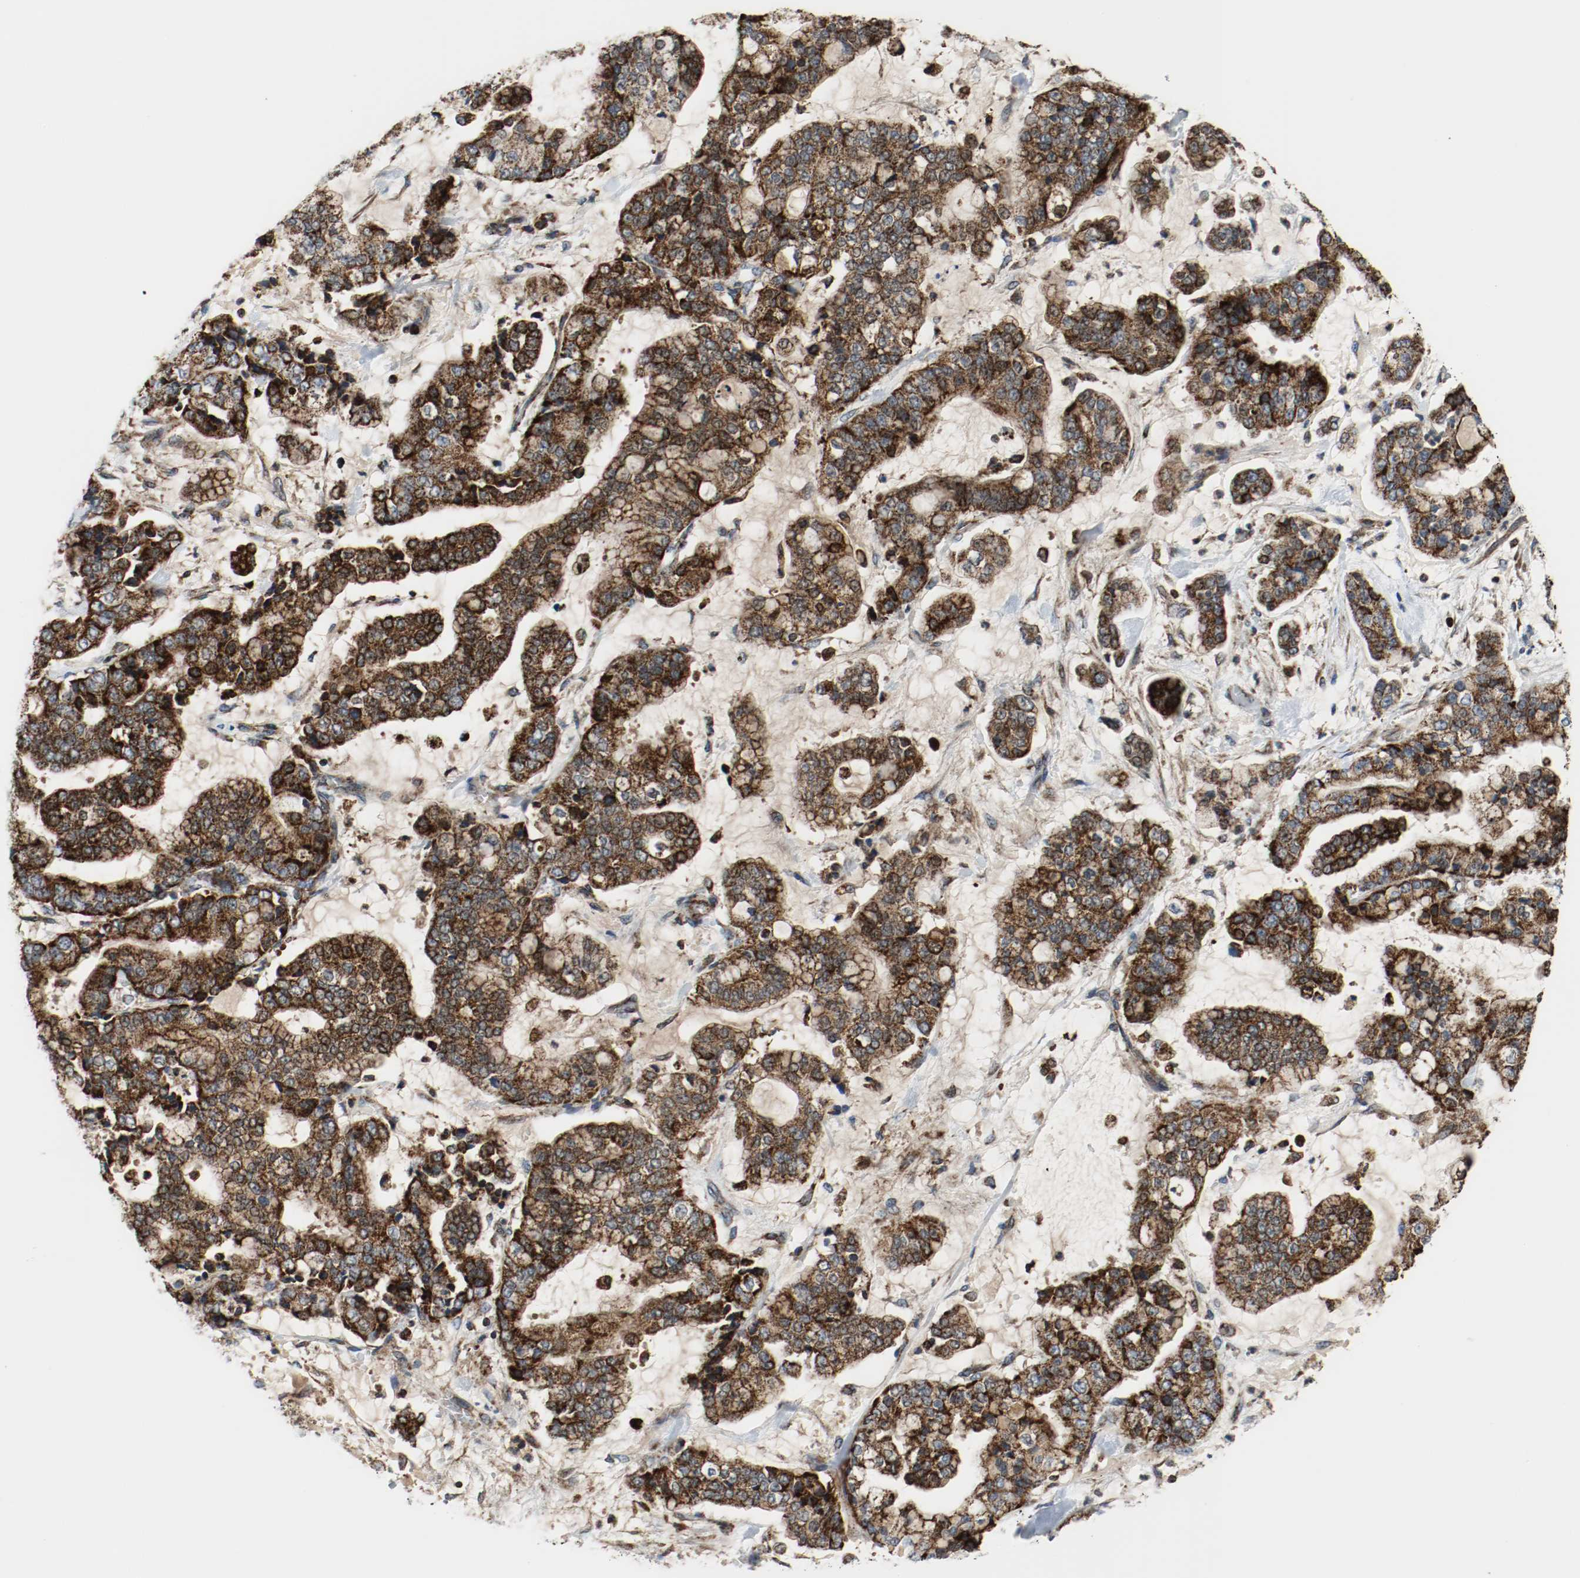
{"staining": {"intensity": "strong", "quantity": ">75%", "location": "cytoplasmic/membranous"}, "tissue": "stomach cancer", "cell_type": "Tumor cells", "image_type": "cancer", "snomed": [{"axis": "morphology", "description": "Normal tissue, NOS"}, {"axis": "morphology", "description": "Adenocarcinoma, NOS"}, {"axis": "topography", "description": "Stomach, upper"}, {"axis": "topography", "description": "Stomach"}], "caption": "DAB immunohistochemical staining of stomach adenocarcinoma reveals strong cytoplasmic/membranous protein positivity in approximately >75% of tumor cells. (Stains: DAB (3,3'-diaminobenzidine) in brown, nuclei in blue, Microscopy: brightfield microscopy at high magnification).", "gene": "TXNRD1", "patient": {"sex": "male", "age": 76}}